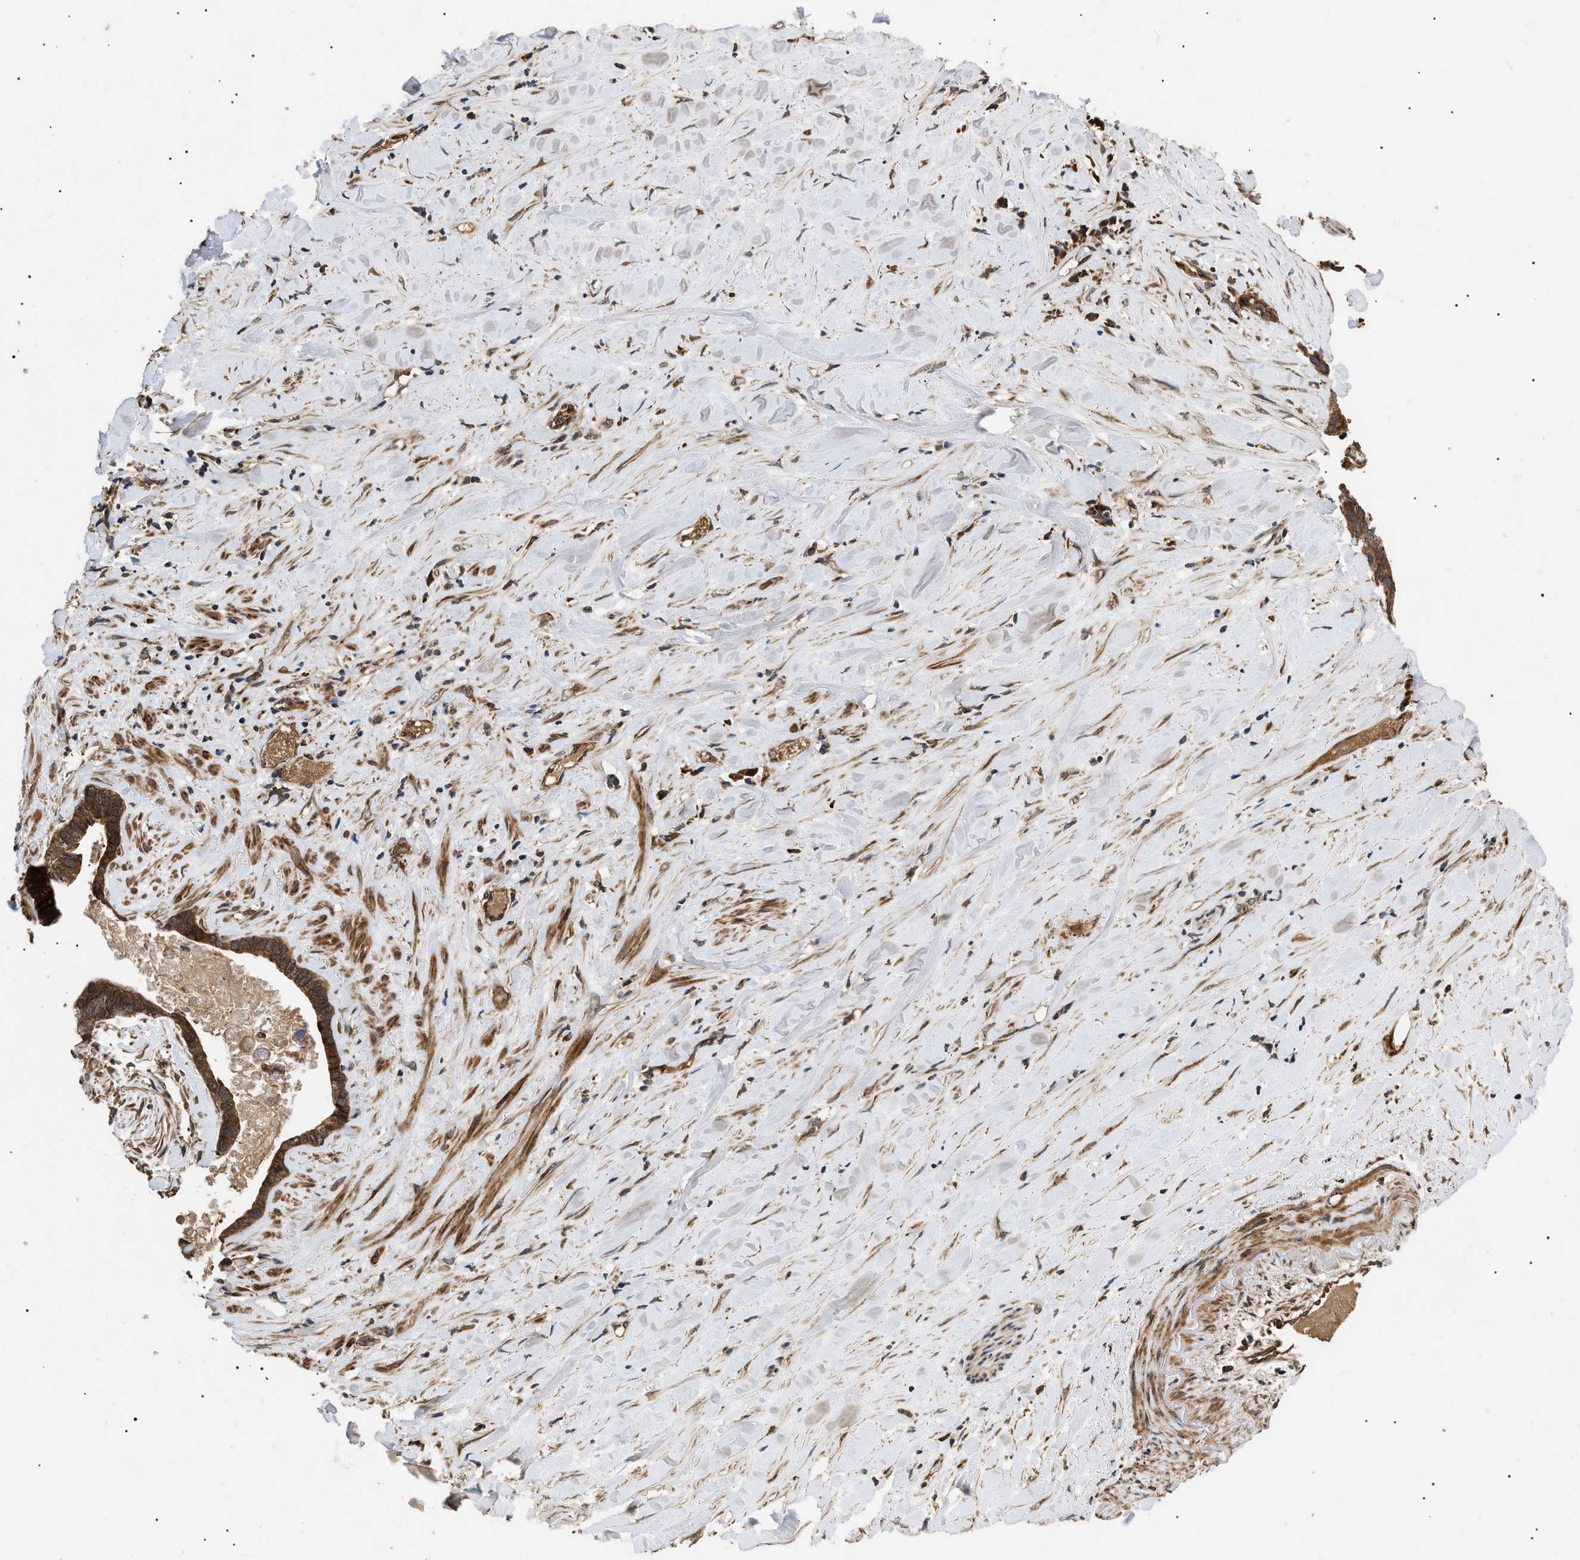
{"staining": {"intensity": "strong", "quantity": ">75%", "location": "cytoplasmic/membranous,nuclear"}, "tissue": "liver cancer", "cell_type": "Tumor cells", "image_type": "cancer", "snomed": [{"axis": "morphology", "description": "Cholangiocarcinoma"}, {"axis": "topography", "description": "Liver"}], "caption": "Protein expression analysis of liver cholangiocarcinoma reveals strong cytoplasmic/membranous and nuclear staining in approximately >75% of tumor cells.", "gene": "ASTL", "patient": {"sex": "female", "age": 65}}